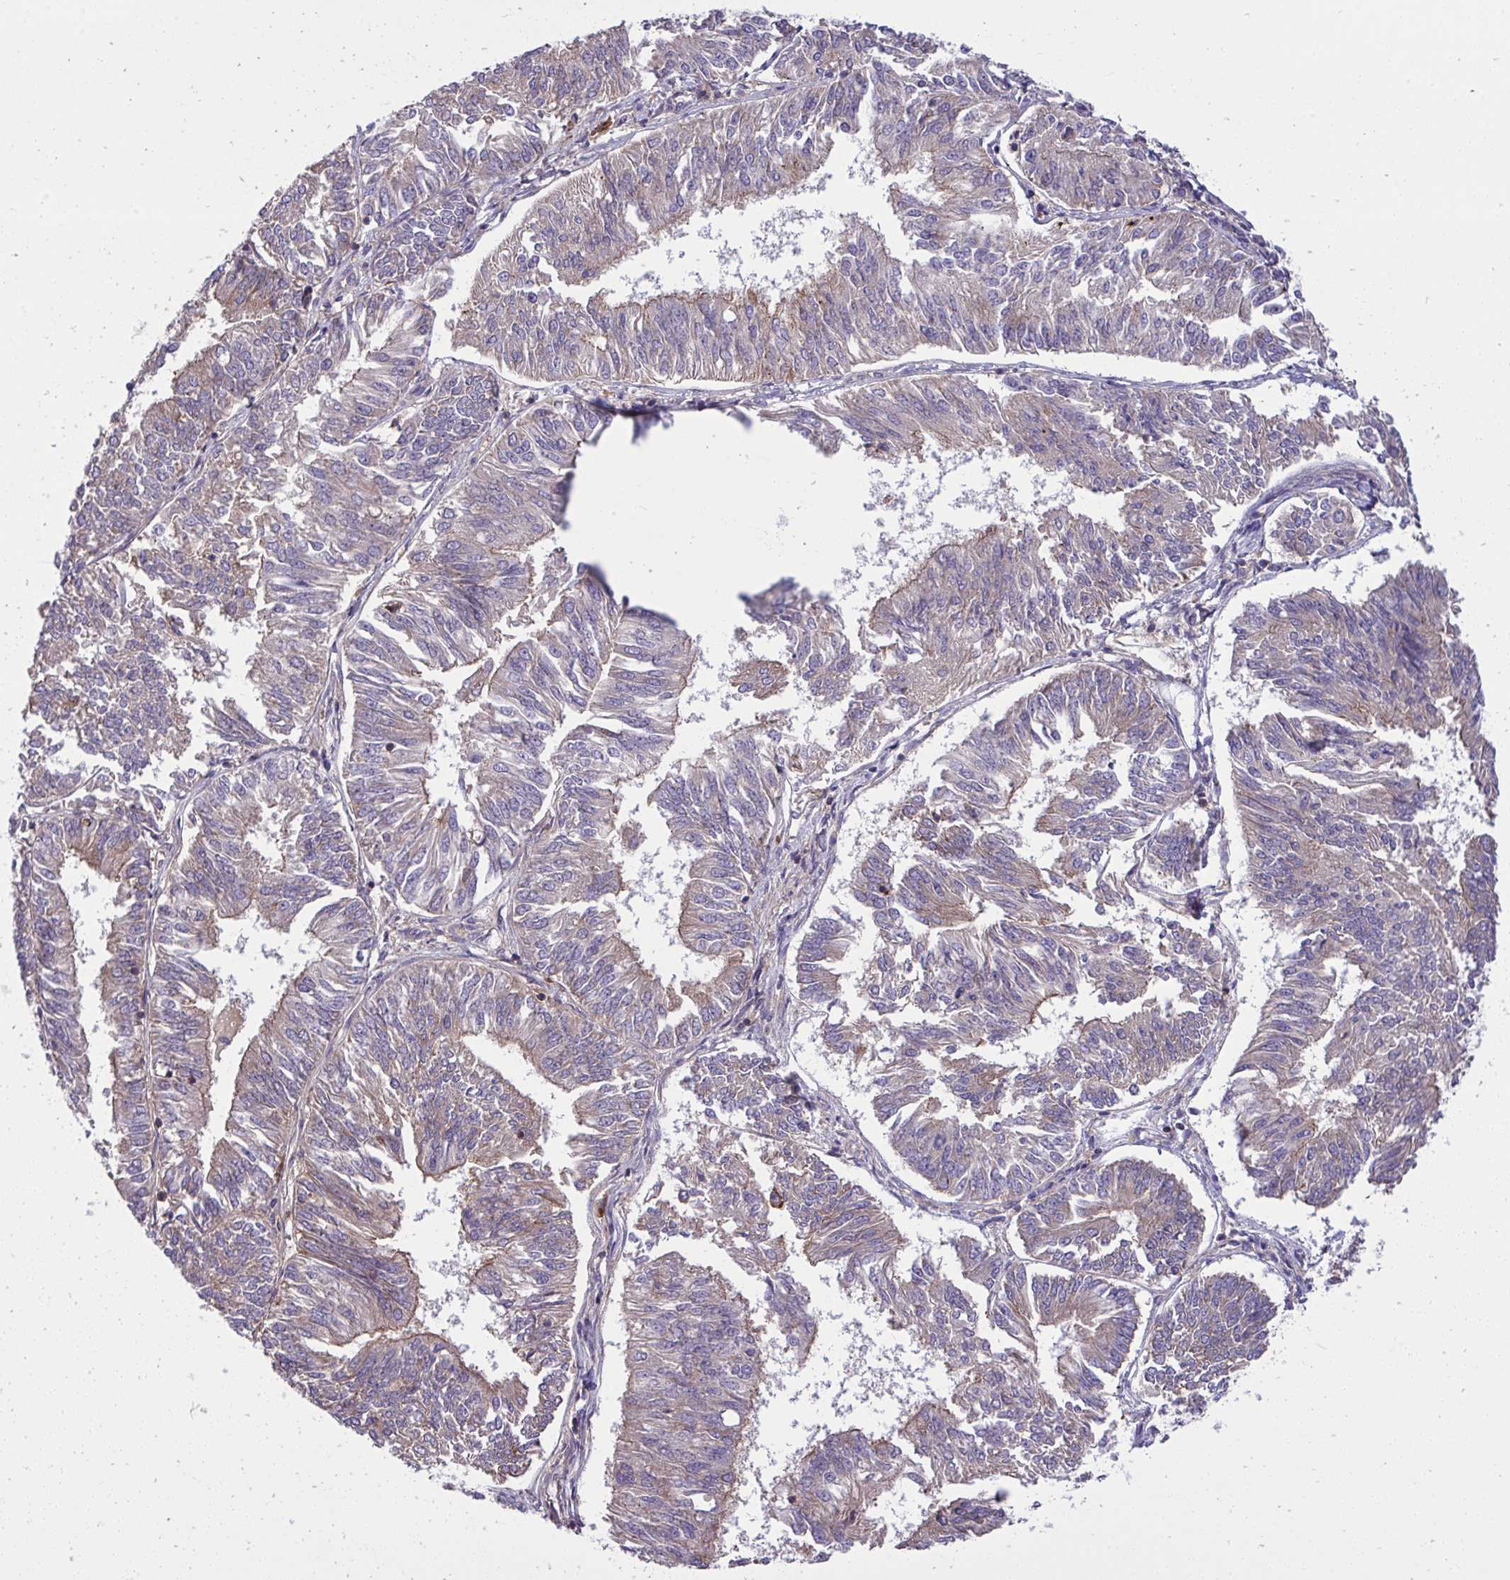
{"staining": {"intensity": "weak", "quantity": "25%-75%", "location": "cytoplasmic/membranous"}, "tissue": "endometrial cancer", "cell_type": "Tumor cells", "image_type": "cancer", "snomed": [{"axis": "morphology", "description": "Adenocarcinoma, NOS"}, {"axis": "topography", "description": "Endometrium"}], "caption": "This is an image of immunohistochemistry staining of endometrial cancer (adenocarcinoma), which shows weak staining in the cytoplasmic/membranous of tumor cells.", "gene": "GRB14", "patient": {"sex": "female", "age": 58}}